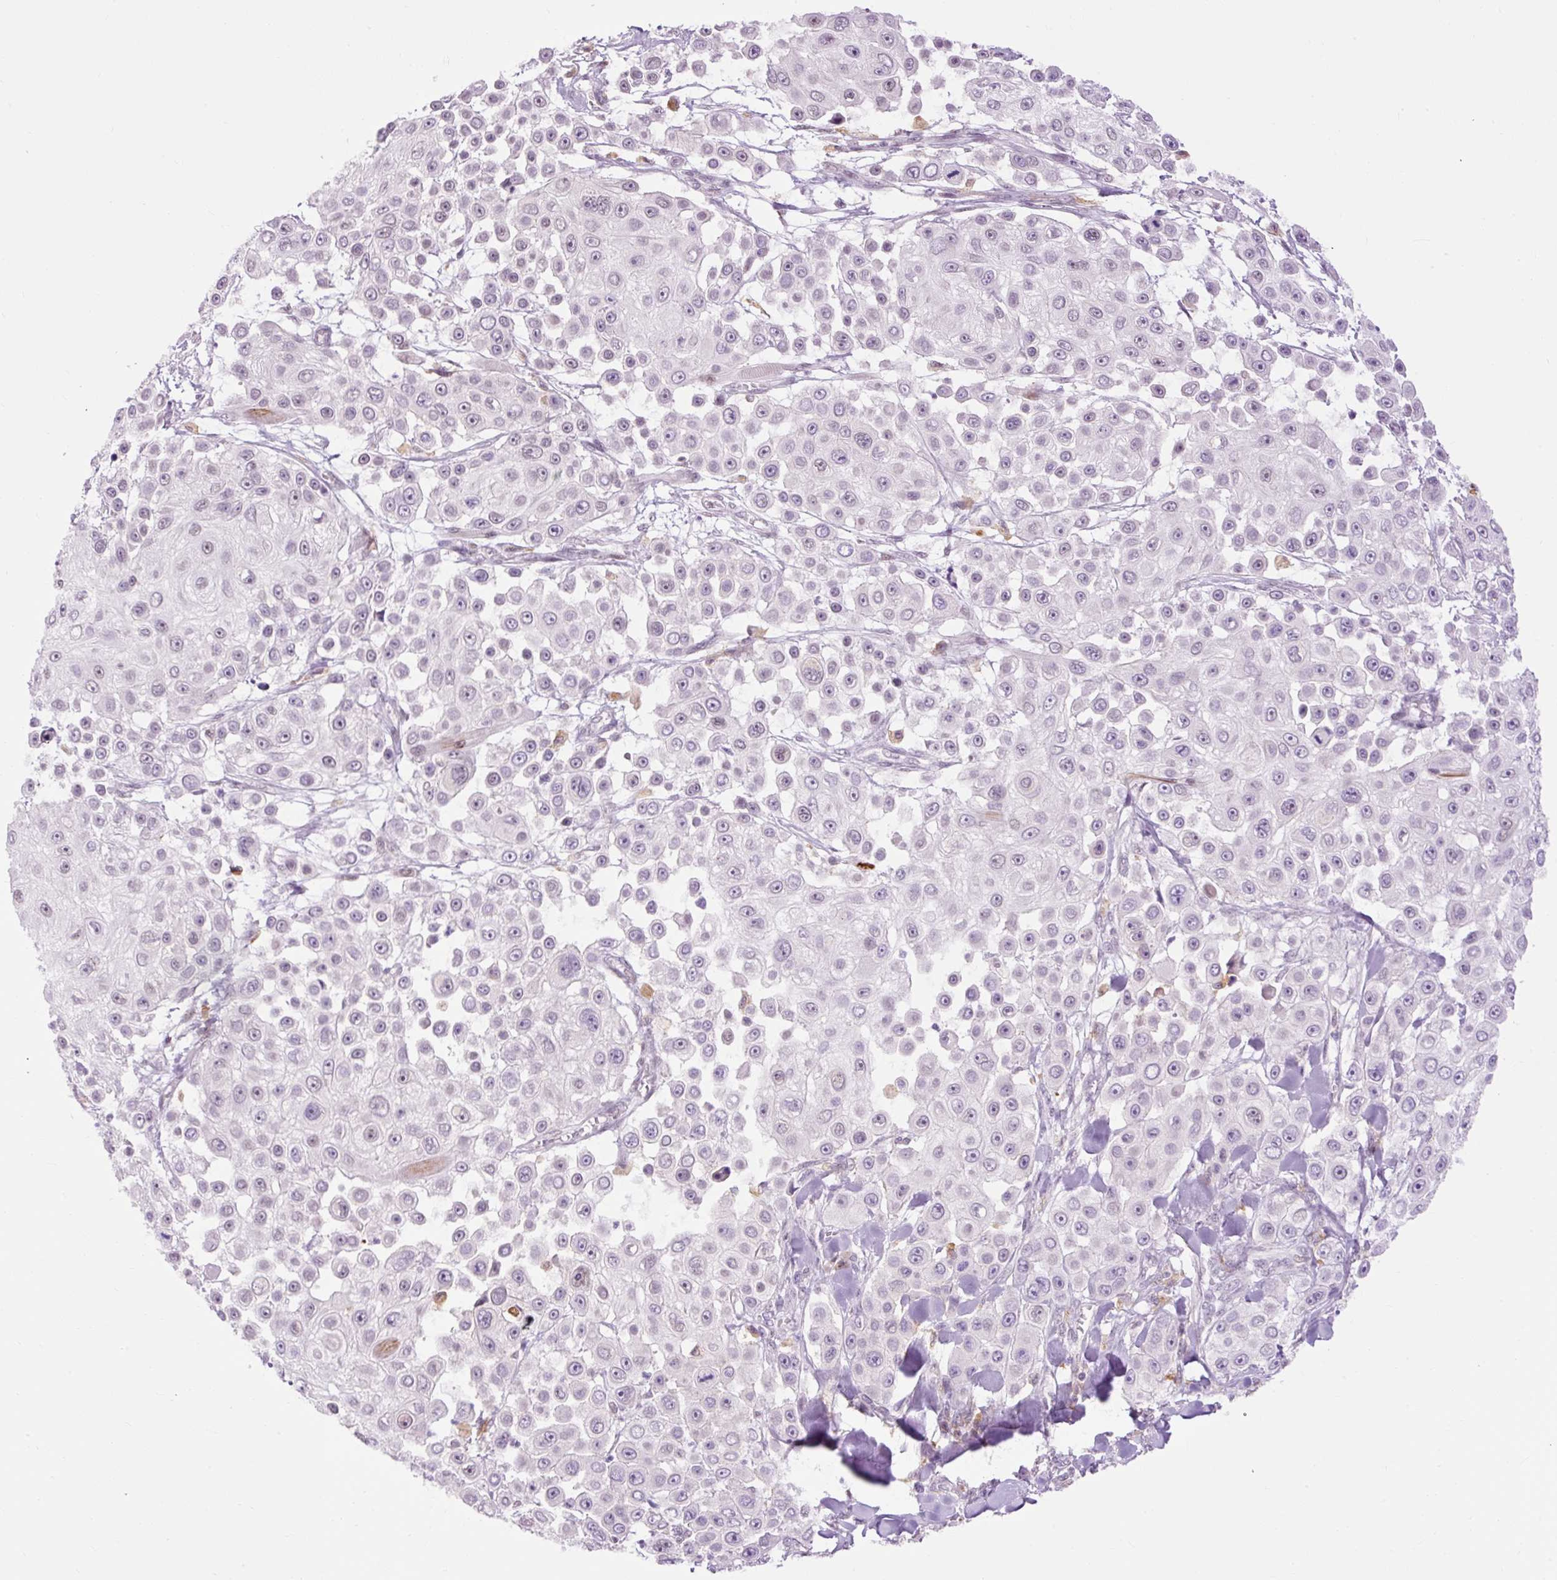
{"staining": {"intensity": "negative", "quantity": "none", "location": "none"}, "tissue": "skin cancer", "cell_type": "Tumor cells", "image_type": "cancer", "snomed": [{"axis": "morphology", "description": "Squamous cell carcinoma, NOS"}, {"axis": "topography", "description": "Skin"}], "caption": "Human skin cancer stained for a protein using IHC shows no staining in tumor cells.", "gene": "LY86", "patient": {"sex": "male", "age": 67}}